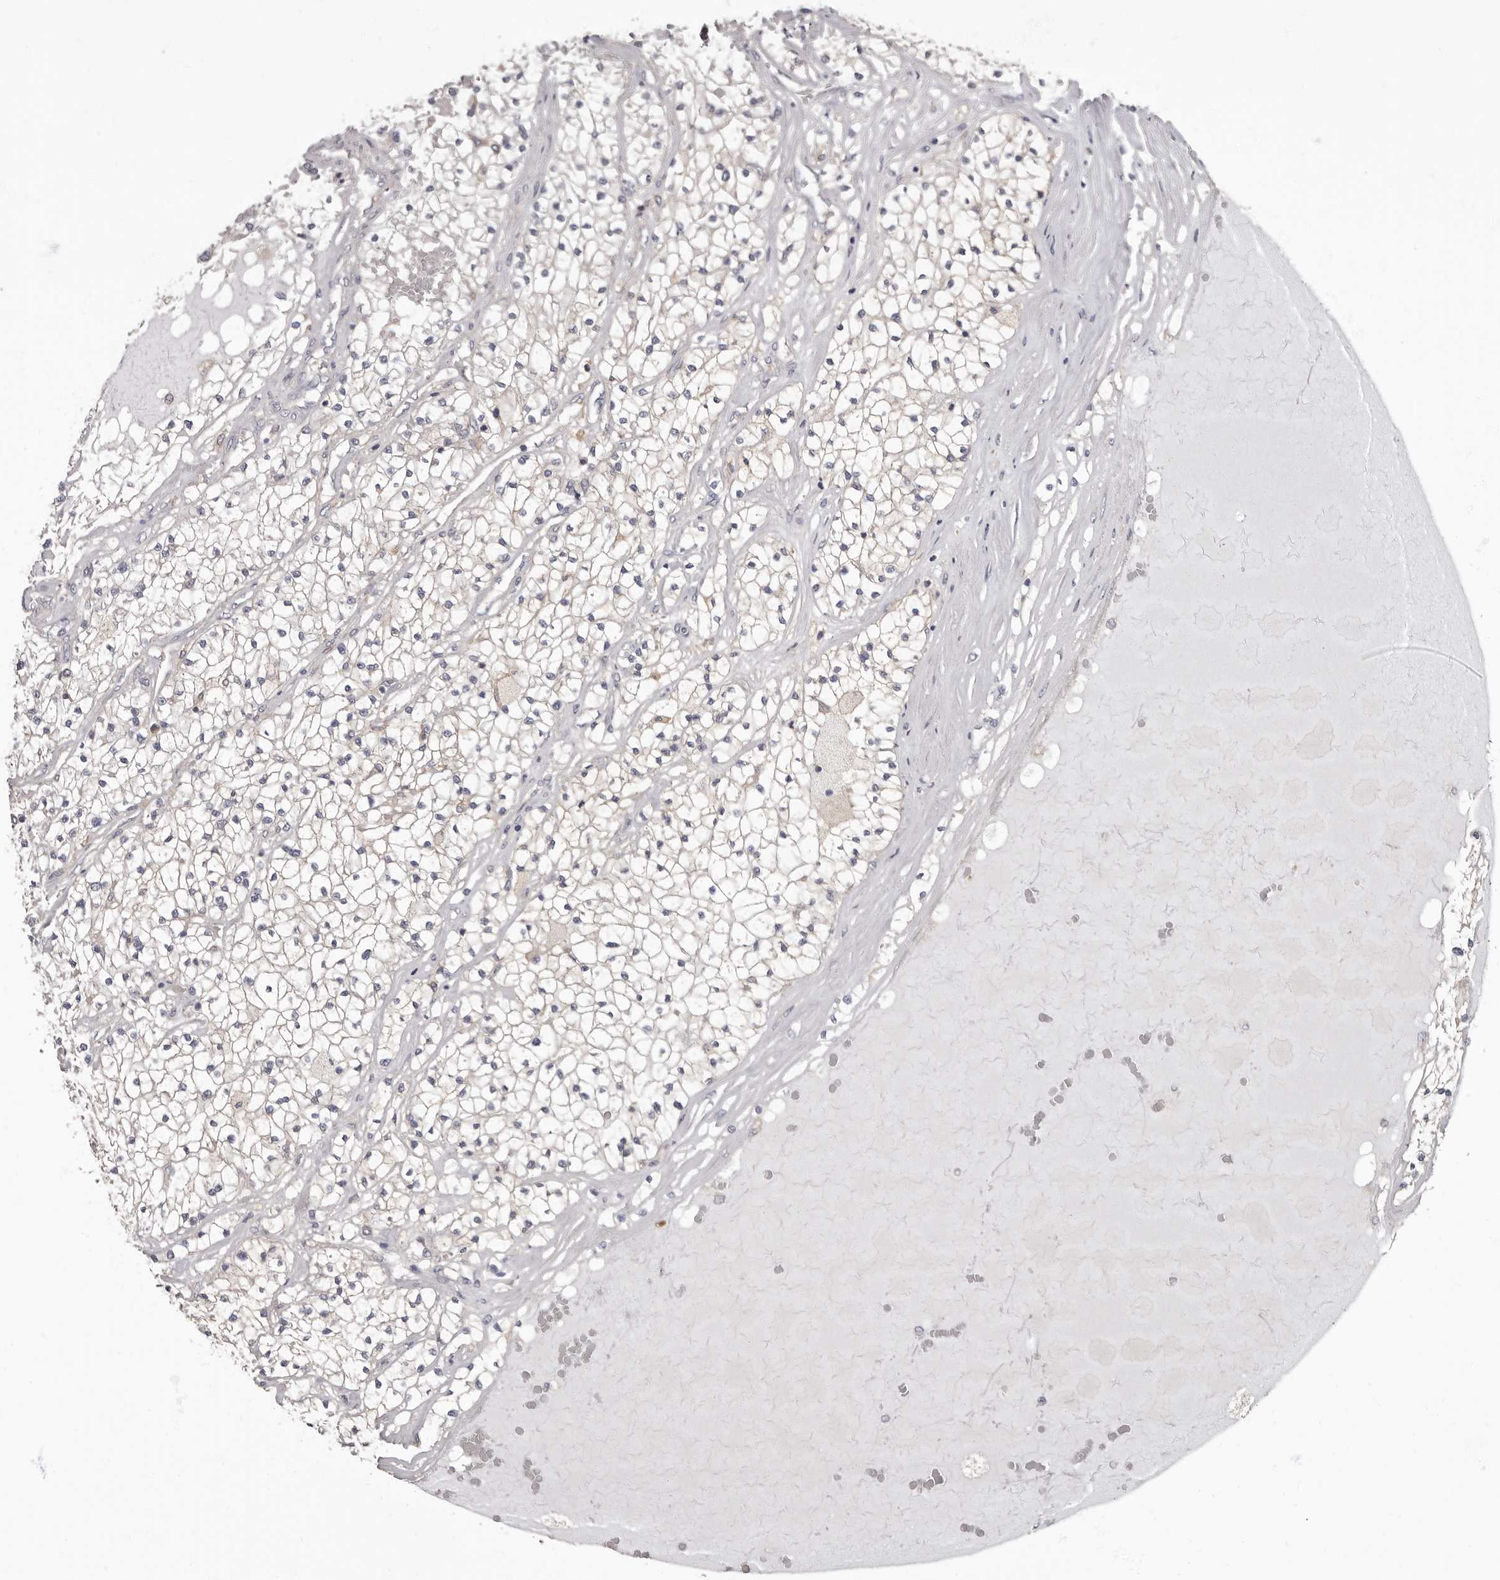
{"staining": {"intensity": "negative", "quantity": "none", "location": "none"}, "tissue": "renal cancer", "cell_type": "Tumor cells", "image_type": "cancer", "snomed": [{"axis": "morphology", "description": "Normal tissue, NOS"}, {"axis": "morphology", "description": "Adenocarcinoma, NOS"}, {"axis": "topography", "description": "Kidney"}], "caption": "Tumor cells show no significant staining in renal adenocarcinoma.", "gene": "APEH", "patient": {"sex": "male", "age": 68}}